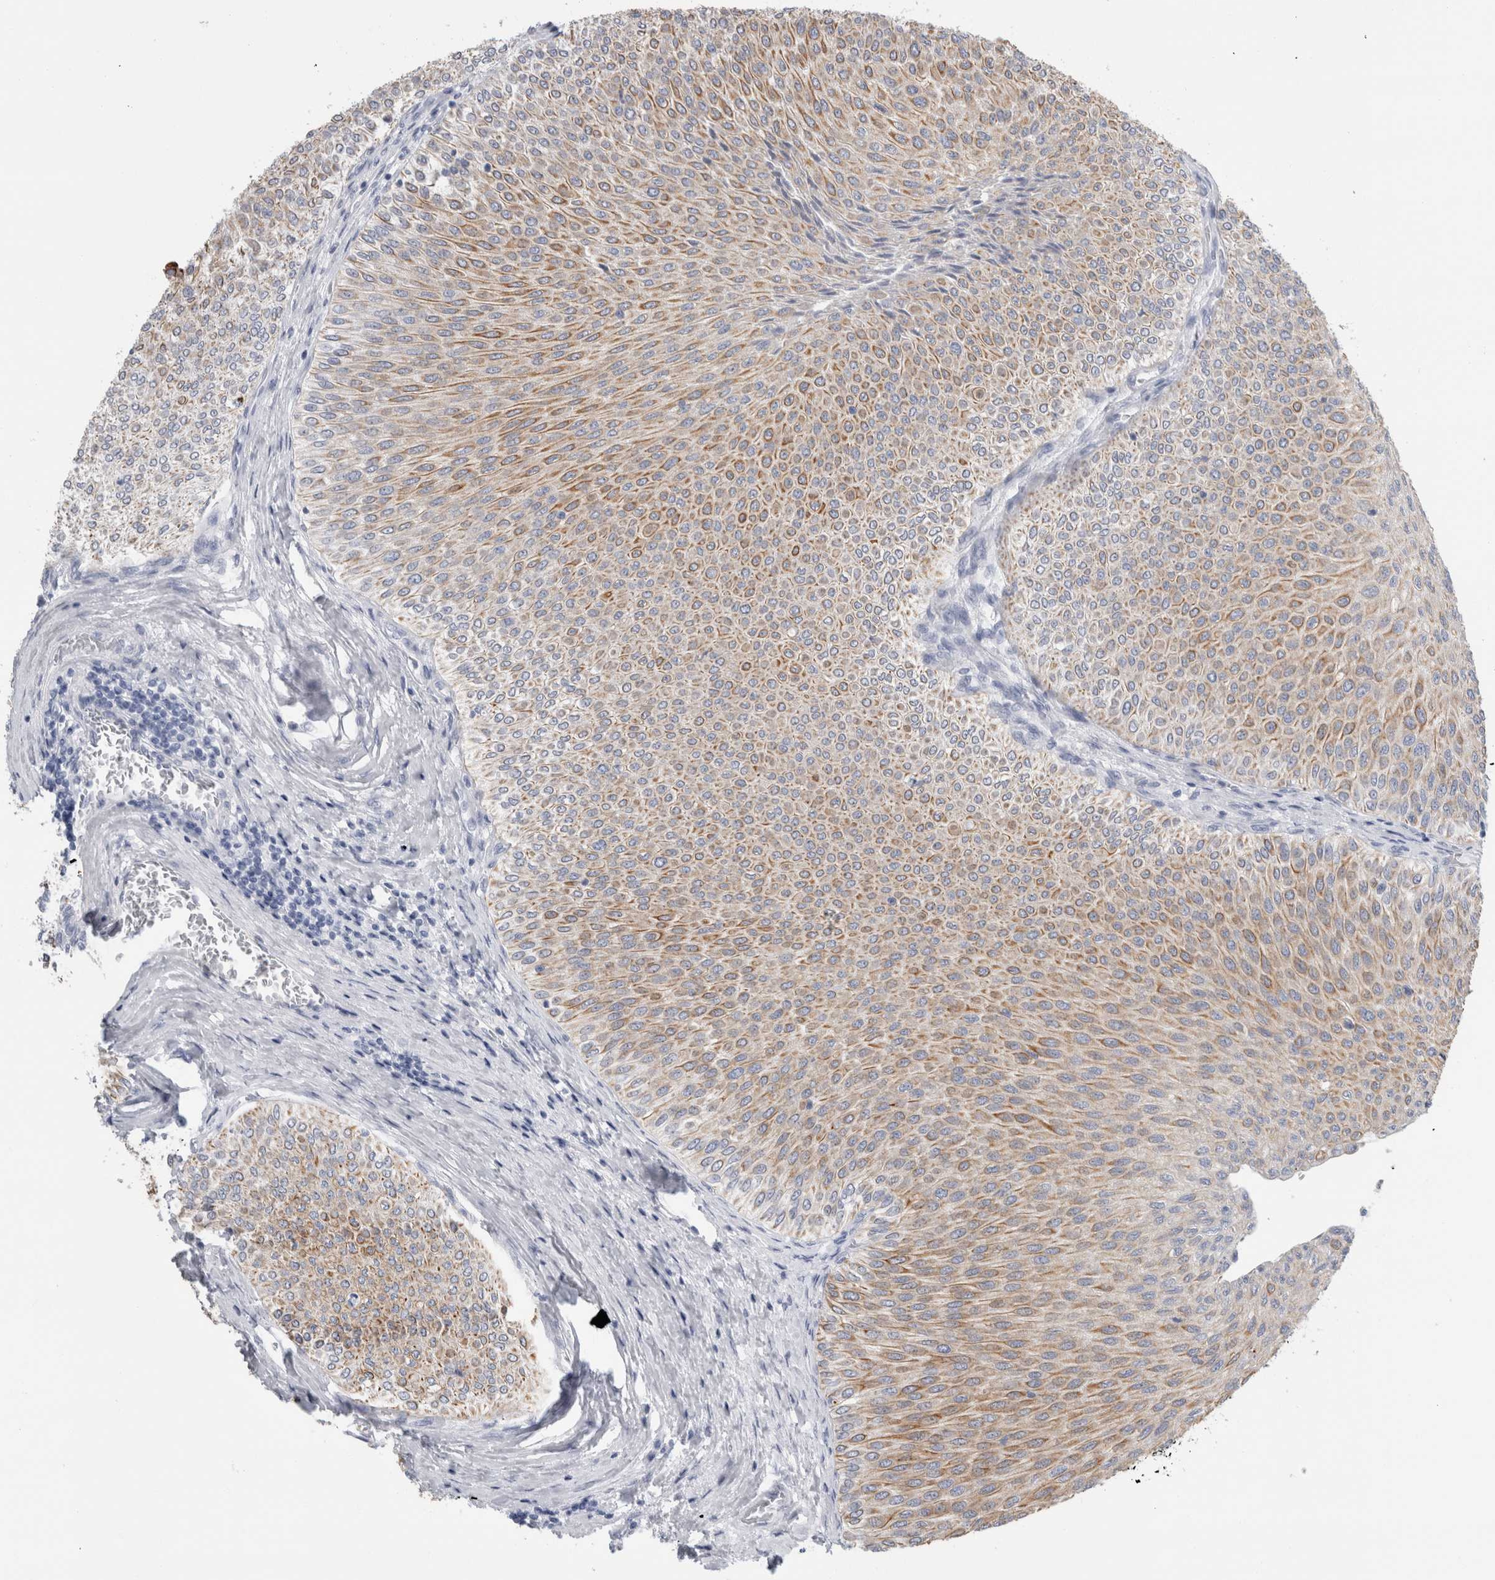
{"staining": {"intensity": "moderate", "quantity": ">75%", "location": "cytoplasmic/membranous"}, "tissue": "urothelial cancer", "cell_type": "Tumor cells", "image_type": "cancer", "snomed": [{"axis": "morphology", "description": "Urothelial carcinoma, Low grade"}, {"axis": "topography", "description": "Urinary bladder"}], "caption": "Moderate cytoplasmic/membranous protein expression is appreciated in about >75% of tumor cells in low-grade urothelial carcinoma.", "gene": "RPH3AL", "patient": {"sex": "male", "age": 78}}